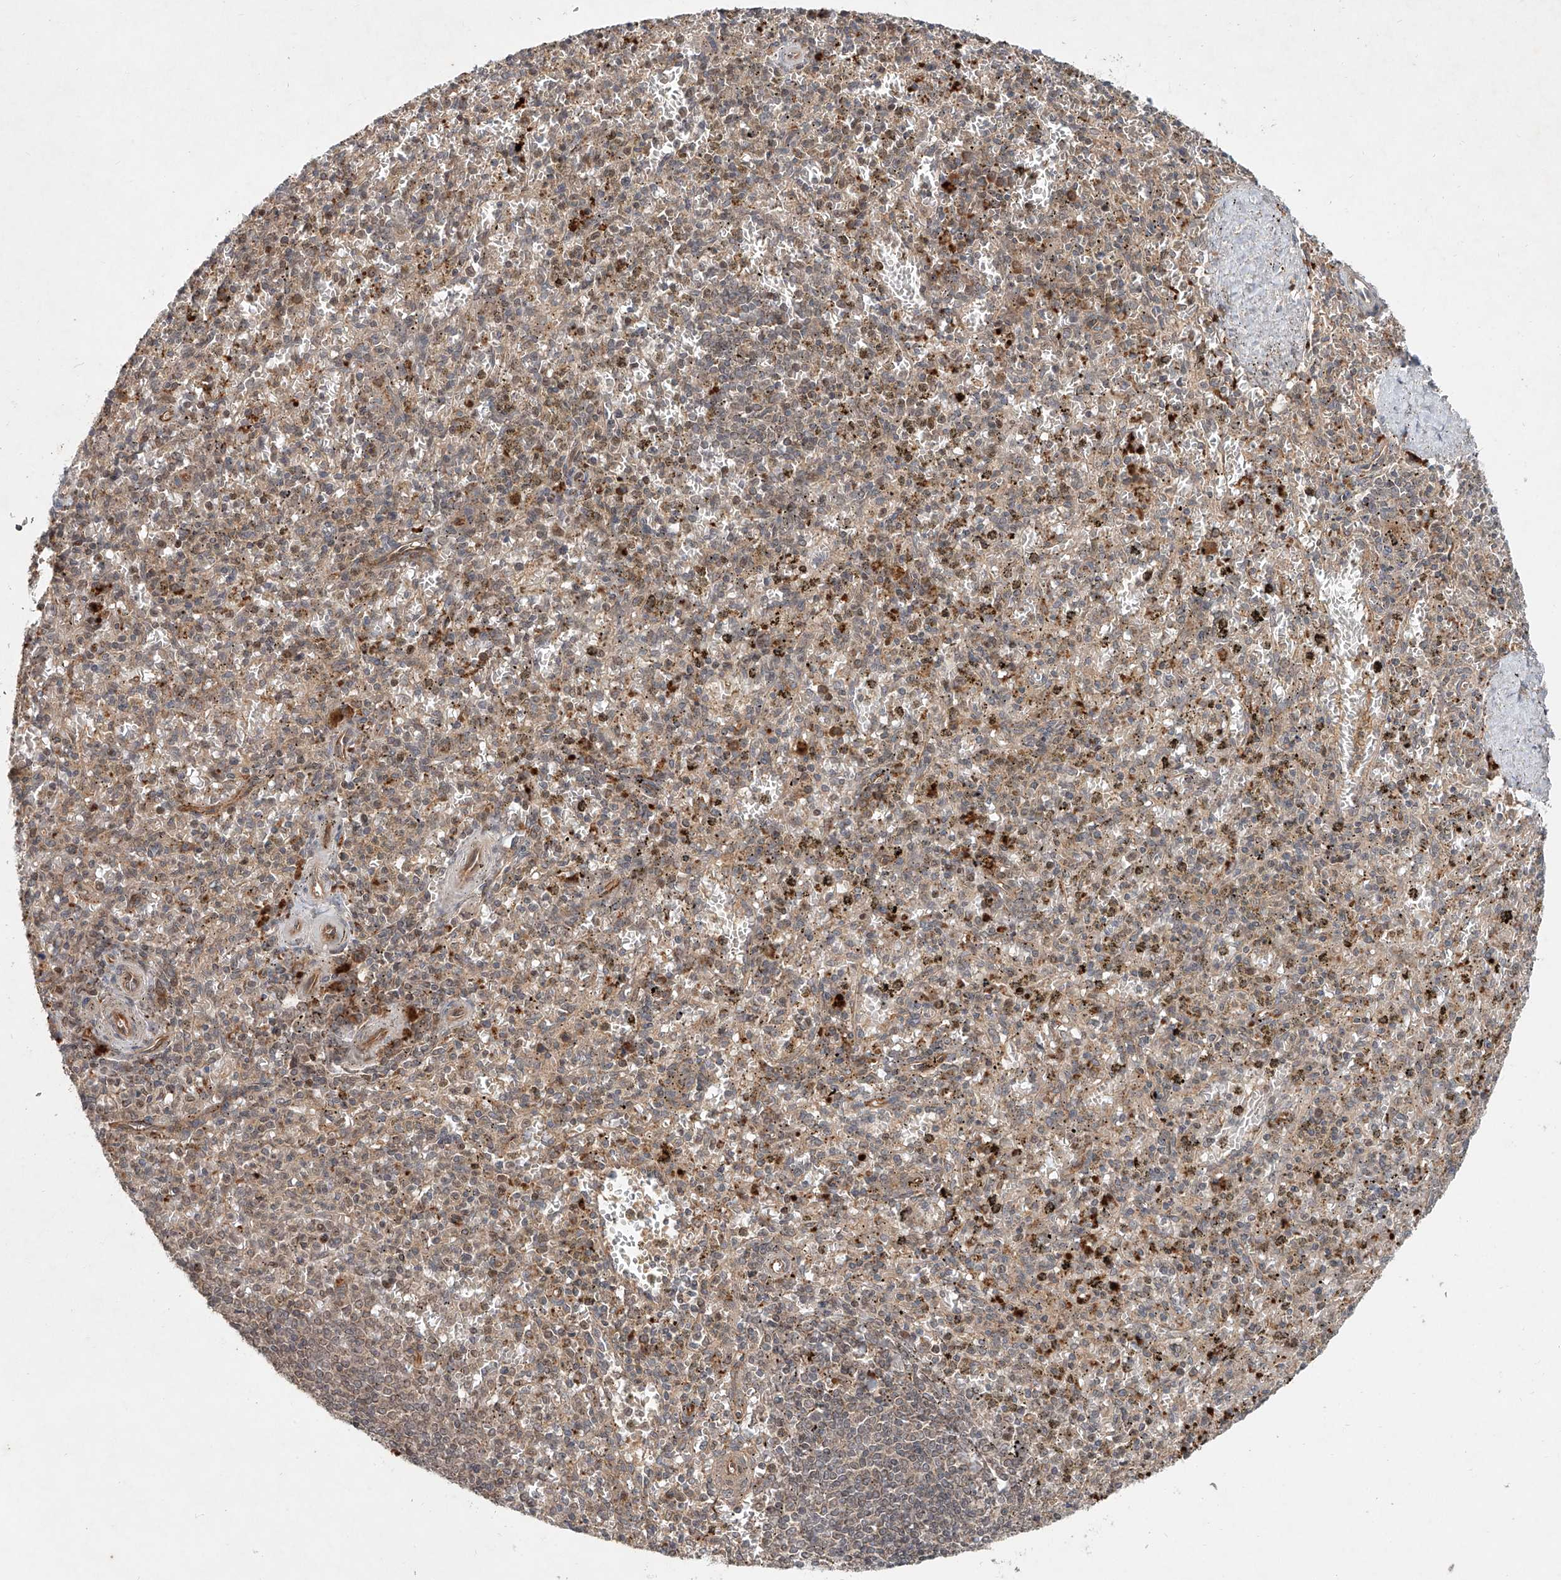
{"staining": {"intensity": "moderate", "quantity": "<25%", "location": "cytoplasmic/membranous"}, "tissue": "spleen", "cell_type": "Cells in red pulp", "image_type": "normal", "snomed": [{"axis": "morphology", "description": "Normal tissue, NOS"}, {"axis": "topography", "description": "Spleen"}], "caption": "A high-resolution image shows IHC staining of benign spleen, which shows moderate cytoplasmic/membranous positivity in about <25% of cells in red pulp. (DAB = brown stain, brightfield microscopy at high magnification).", "gene": "IER5", "patient": {"sex": "male", "age": 72}}